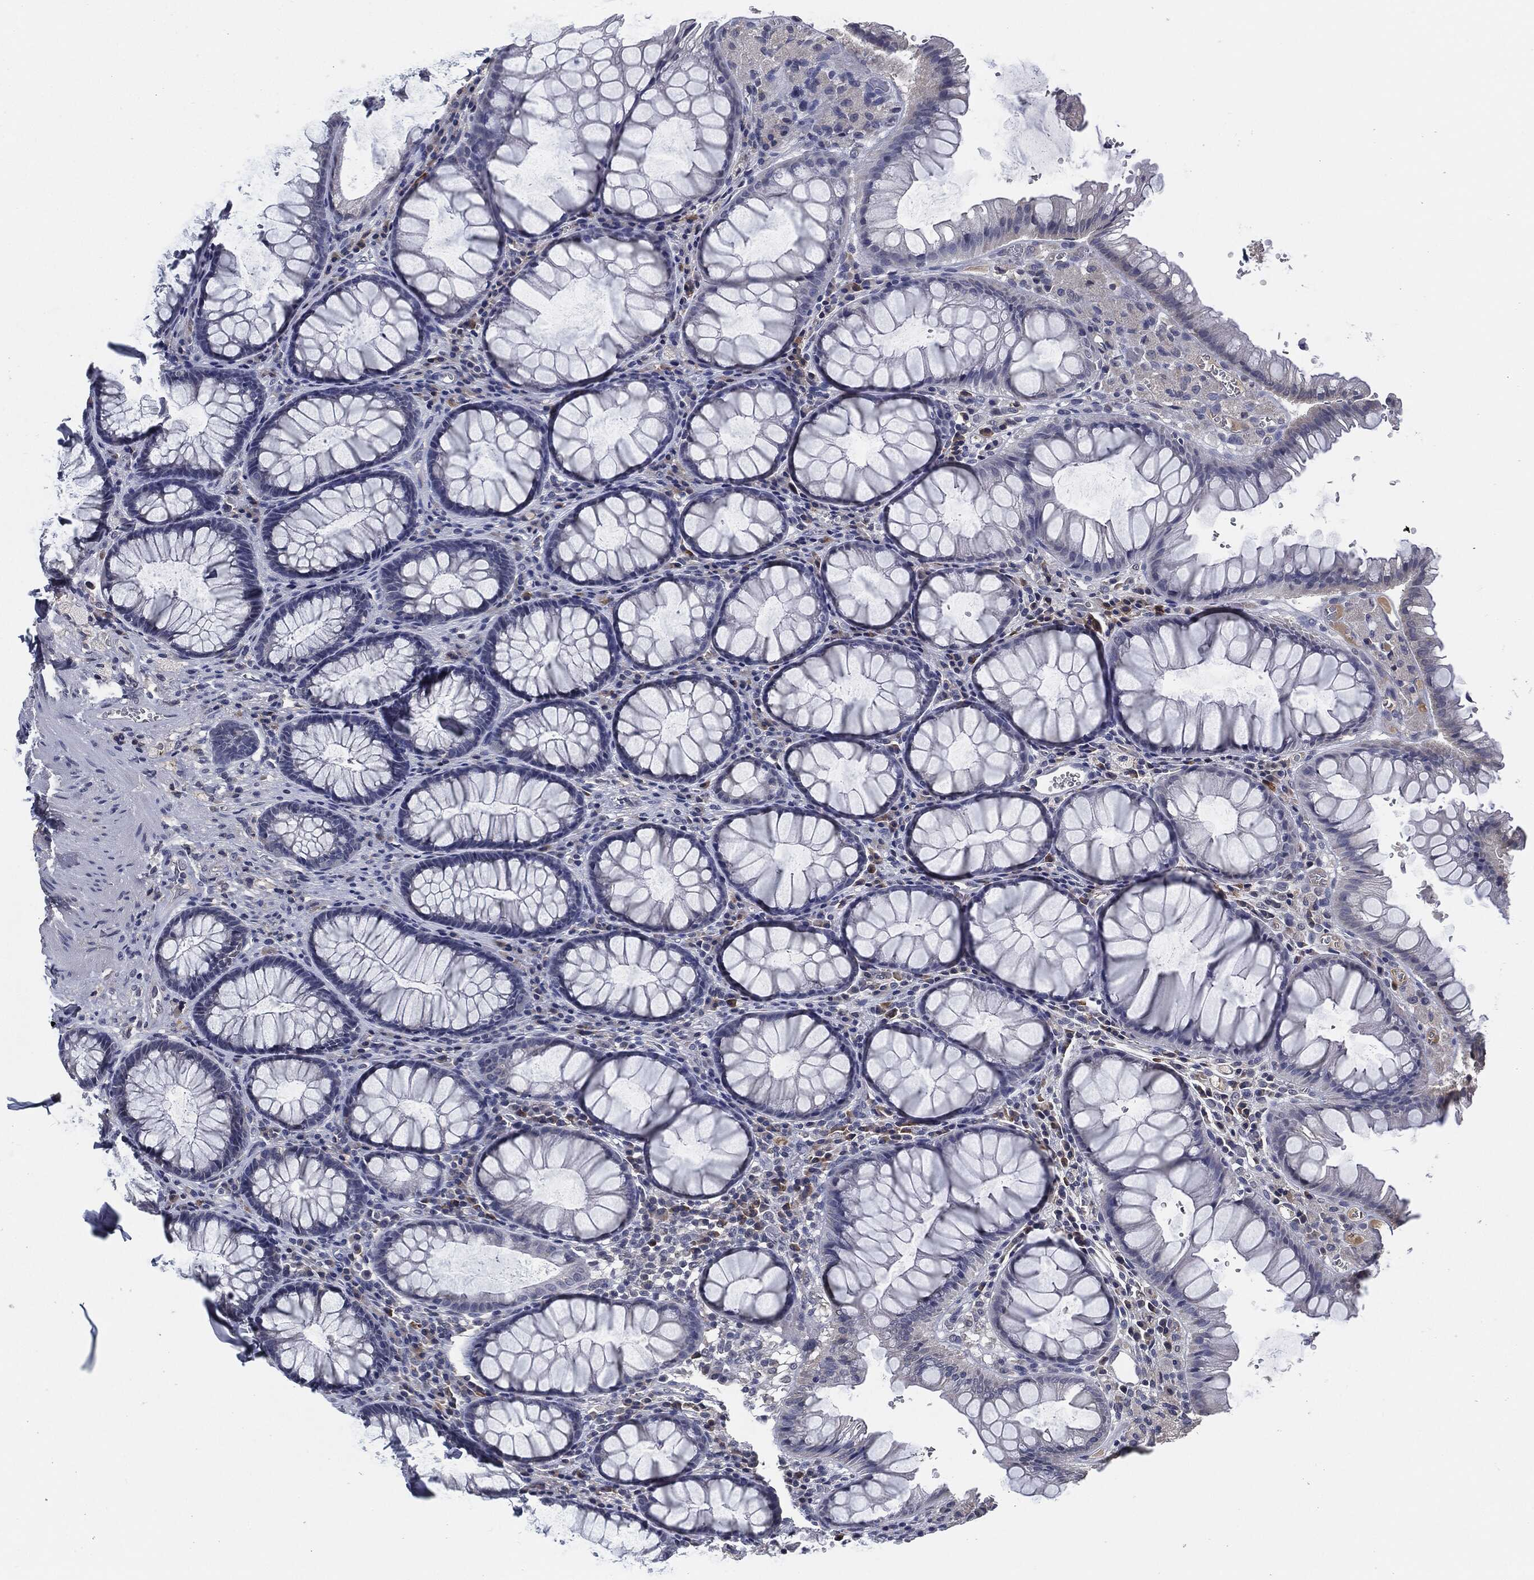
{"staining": {"intensity": "negative", "quantity": "none", "location": "none"}, "tissue": "rectum", "cell_type": "Glandular cells", "image_type": "normal", "snomed": [{"axis": "morphology", "description": "Normal tissue, NOS"}, {"axis": "topography", "description": "Rectum"}], "caption": "The micrograph displays no significant positivity in glandular cells of rectum. Nuclei are stained in blue.", "gene": "IL2RG", "patient": {"sex": "female", "age": 68}}